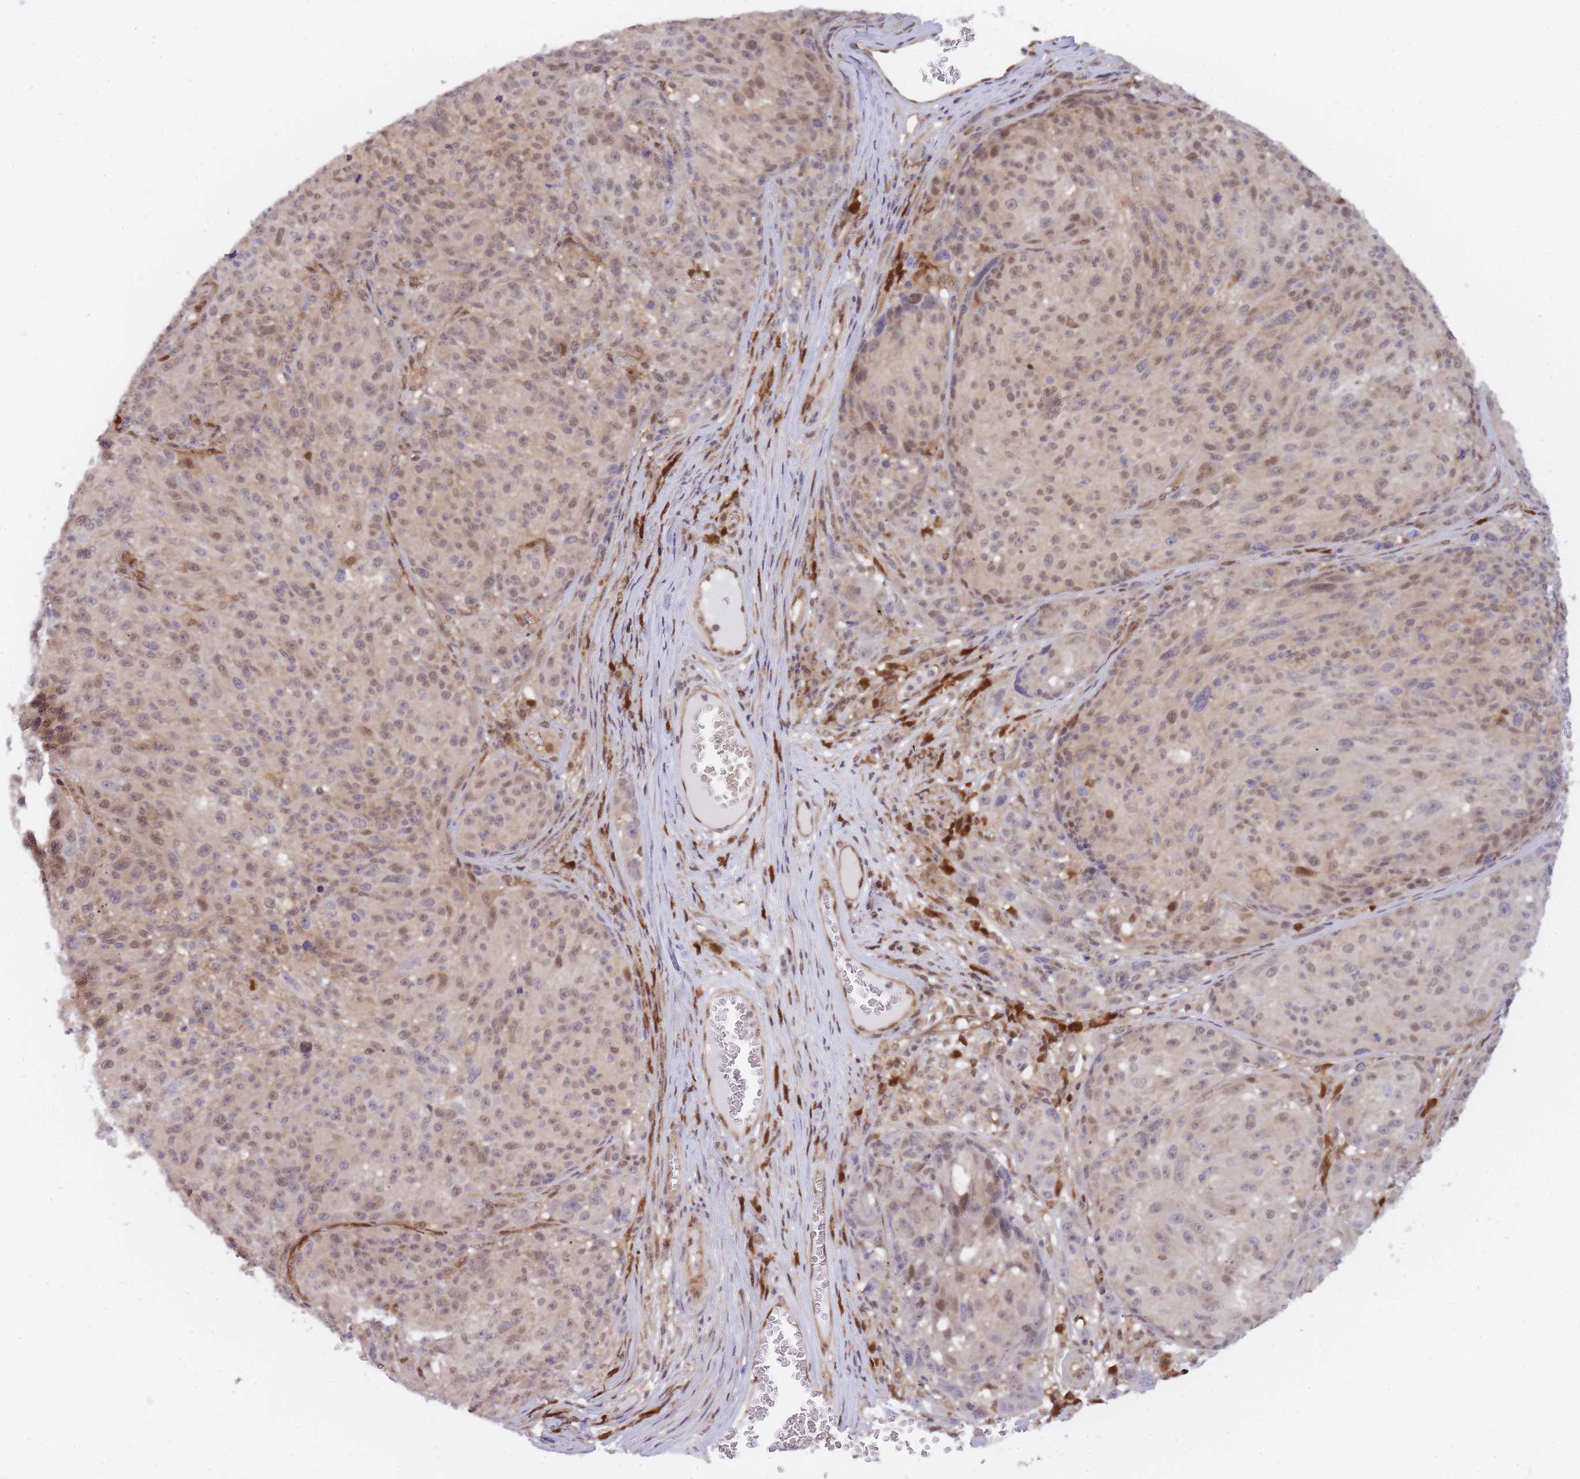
{"staining": {"intensity": "weak", "quantity": "<25%", "location": "nuclear"}, "tissue": "melanoma", "cell_type": "Tumor cells", "image_type": "cancer", "snomed": [{"axis": "morphology", "description": "Malignant melanoma, NOS"}, {"axis": "topography", "description": "Skin"}], "caption": "An immunohistochemistry photomicrograph of malignant melanoma is shown. There is no staining in tumor cells of malignant melanoma.", "gene": "NSFL1C", "patient": {"sex": "male", "age": 53}}